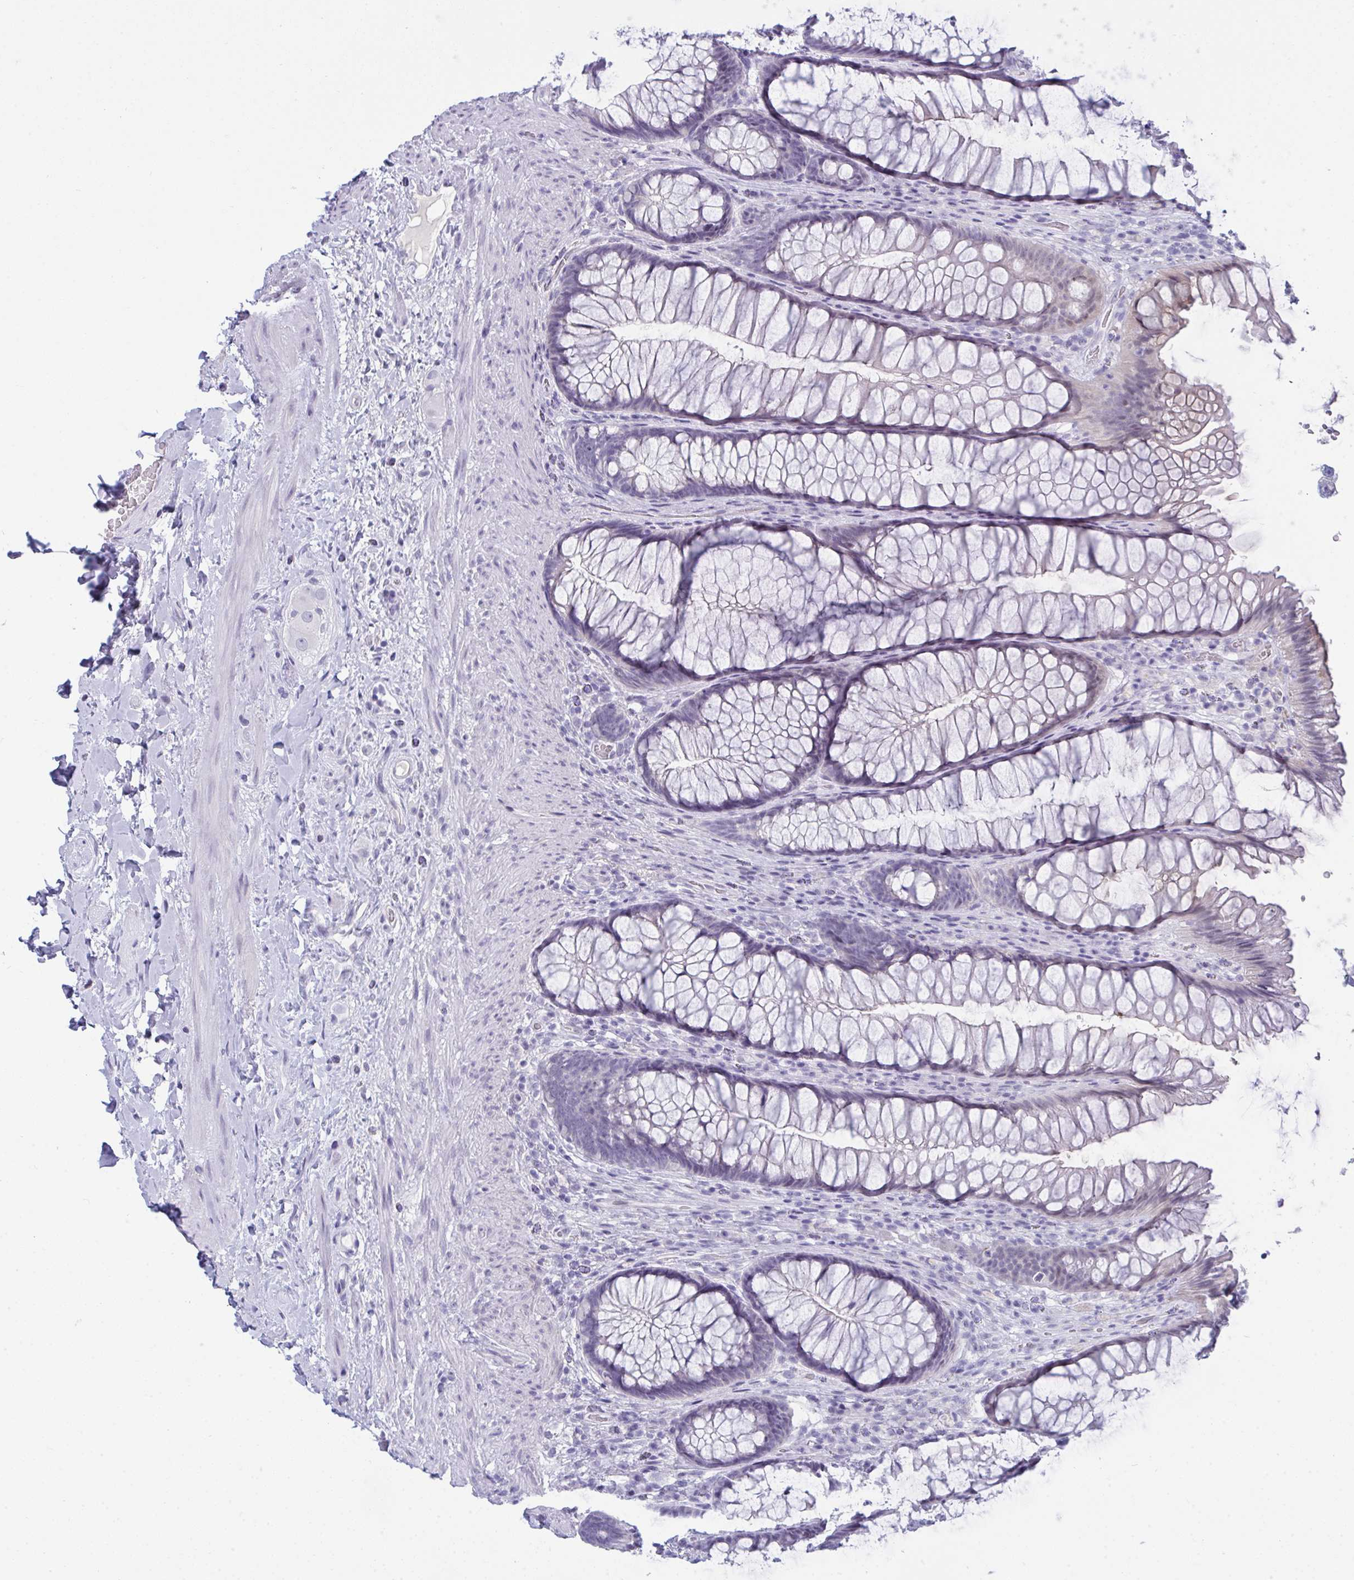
{"staining": {"intensity": "negative", "quantity": "none", "location": "none"}, "tissue": "rectum", "cell_type": "Glandular cells", "image_type": "normal", "snomed": [{"axis": "morphology", "description": "Normal tissue, NOS"}, {"axis": "topography", "description": "Rectum"}], "caption": "The image displays no staining of glandular cells in unremarkable rectum. (Stains: DAB immunohistochemistry (IHC) with hematoxylin counter stain, Microscopy: brightfield microscopy at high magnification).", "gene": "PRDM9", "patient": {"sex": "male", "age": 53}}